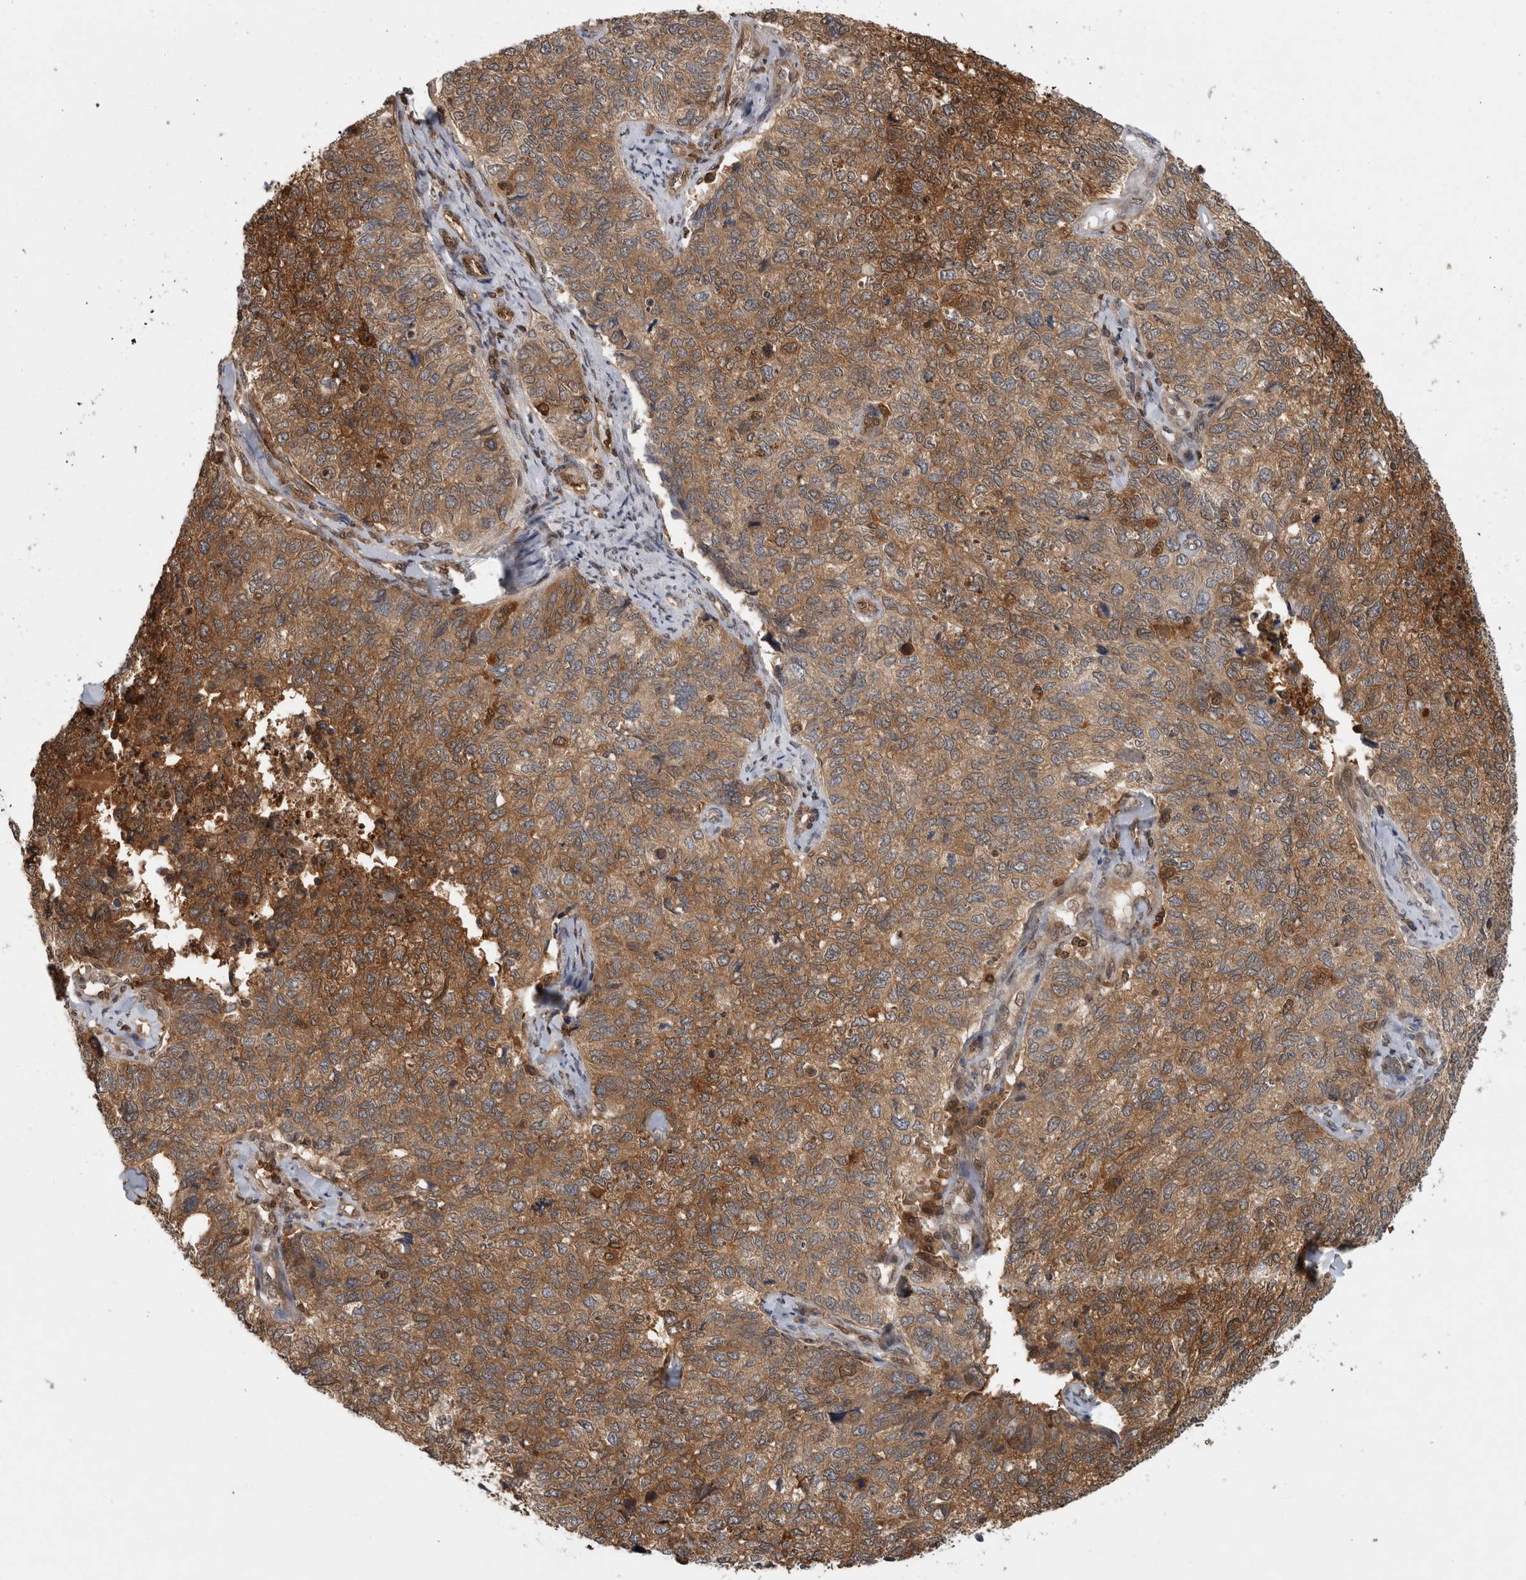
{"staining": {"intensity": "moderate", "quantity": ">75%", "location": "cytoplasmic/membranous"}, "tissue": "cervical cancer", "cell_type": "Tumor cells", "image_type": "cancer", "snomed": [{"axis": "morphology", "description": "Squamous cell carcinoma, NOS"}, {"axis": "topography", "description": "Cervix"}], "caption": "This is a micrograph of IHC staining of cervical cancer (squamous cell carcinoma), which shows moderate staining in the cytoplasmic/membranous of tumor cells.", "gene": "ASTN2", "patient": {"sex": "female", "age": 63}}